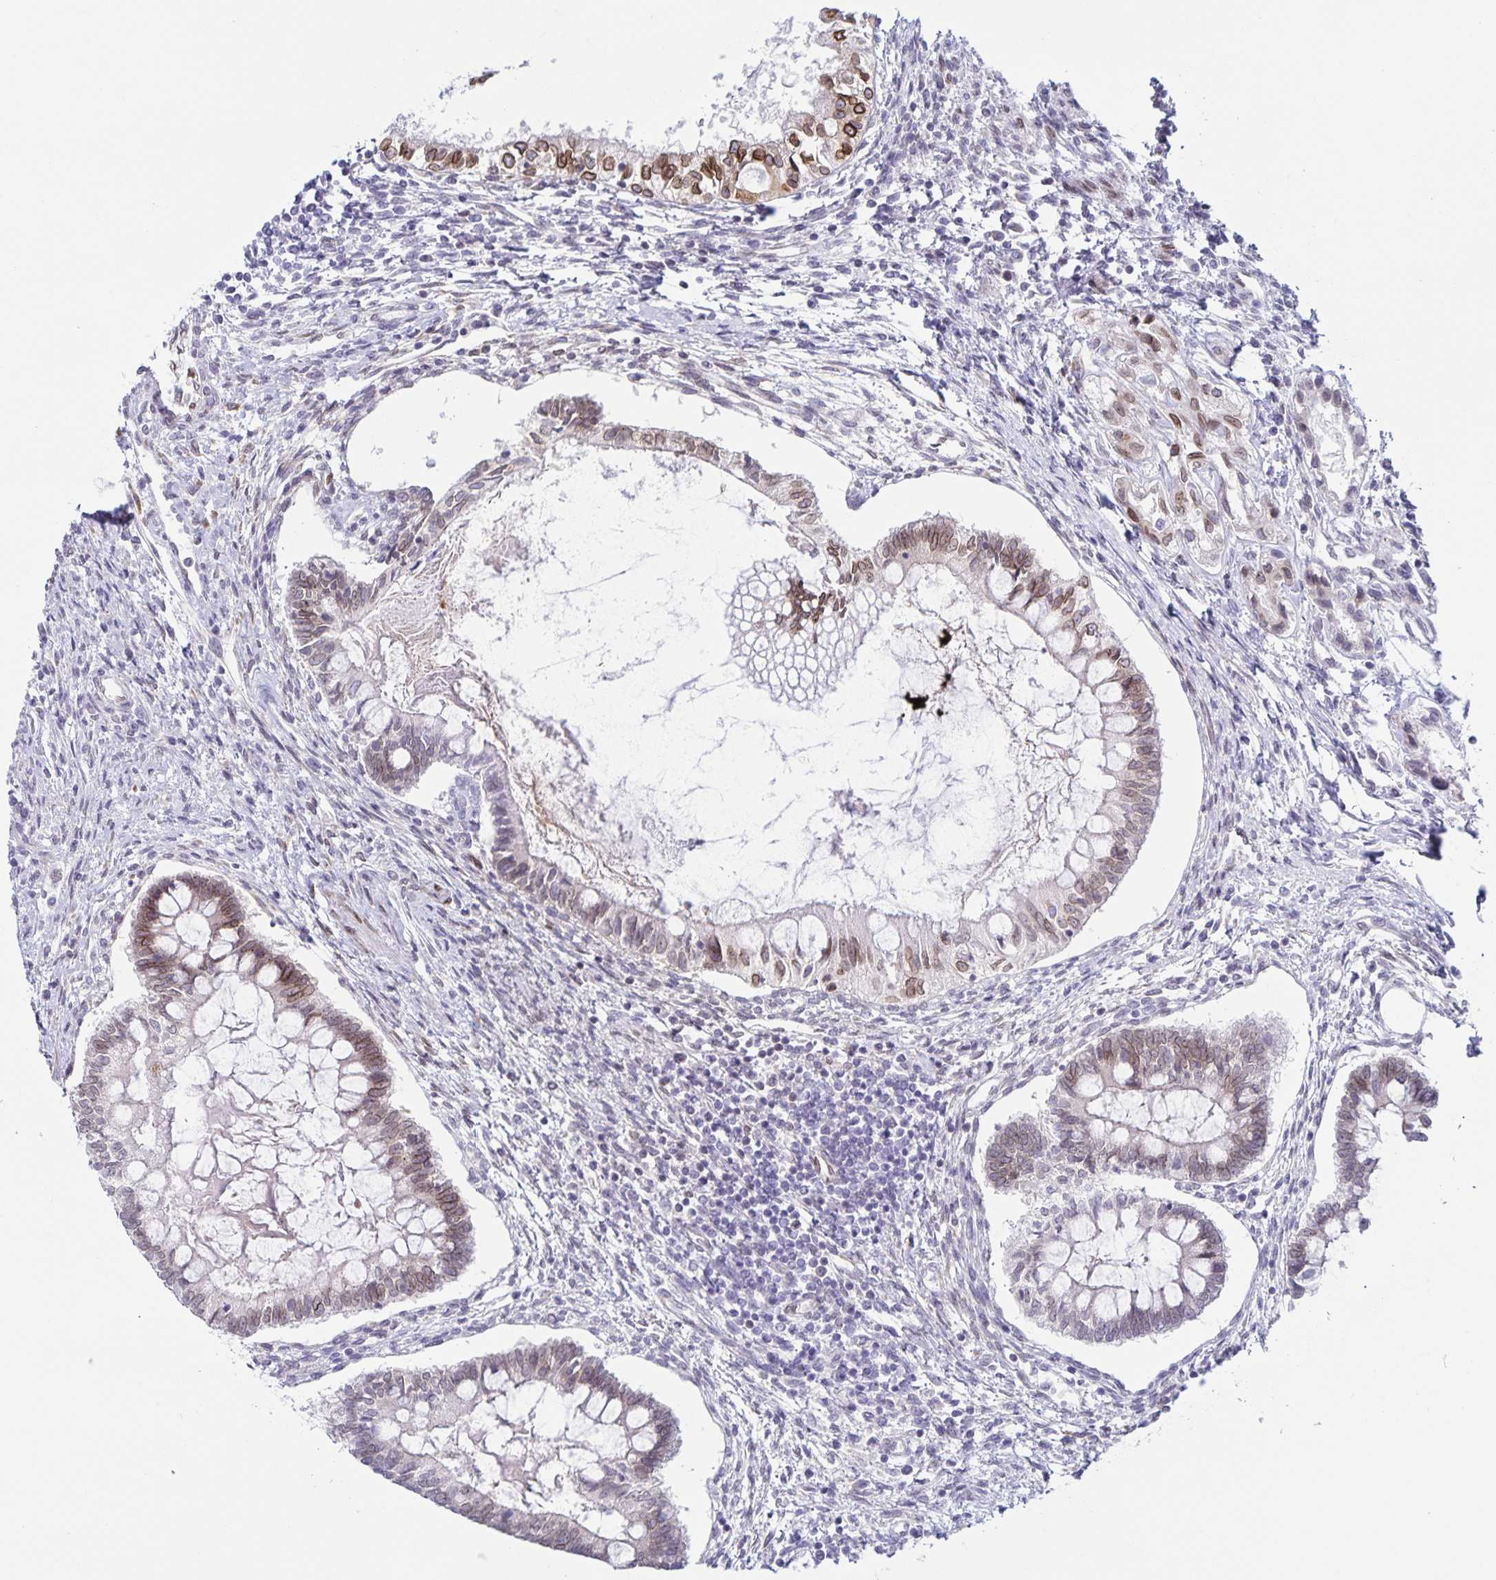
{"staining": {"intensity": "strong", "quantity": "25%-75%", "location": "cytoplasmic/membranous,nuclear"}, "tissue": "testis cancer", "cell_type": "Tumor cells", "image_type": "cancer", "snomed": [{"axis": "morphology", "description": "Carcinoma, Embryonal, NOS"}, {"axis": "topography", "description": "Testis"}], "caption": "Tumor cells exhibit high levels of strong cytoplasmic/membranous and nuclear positivity in about 25%-75% of cells in human testis cancer.", "gene": "SYNE2", "patient": {"sex": "male", "age": 37}}